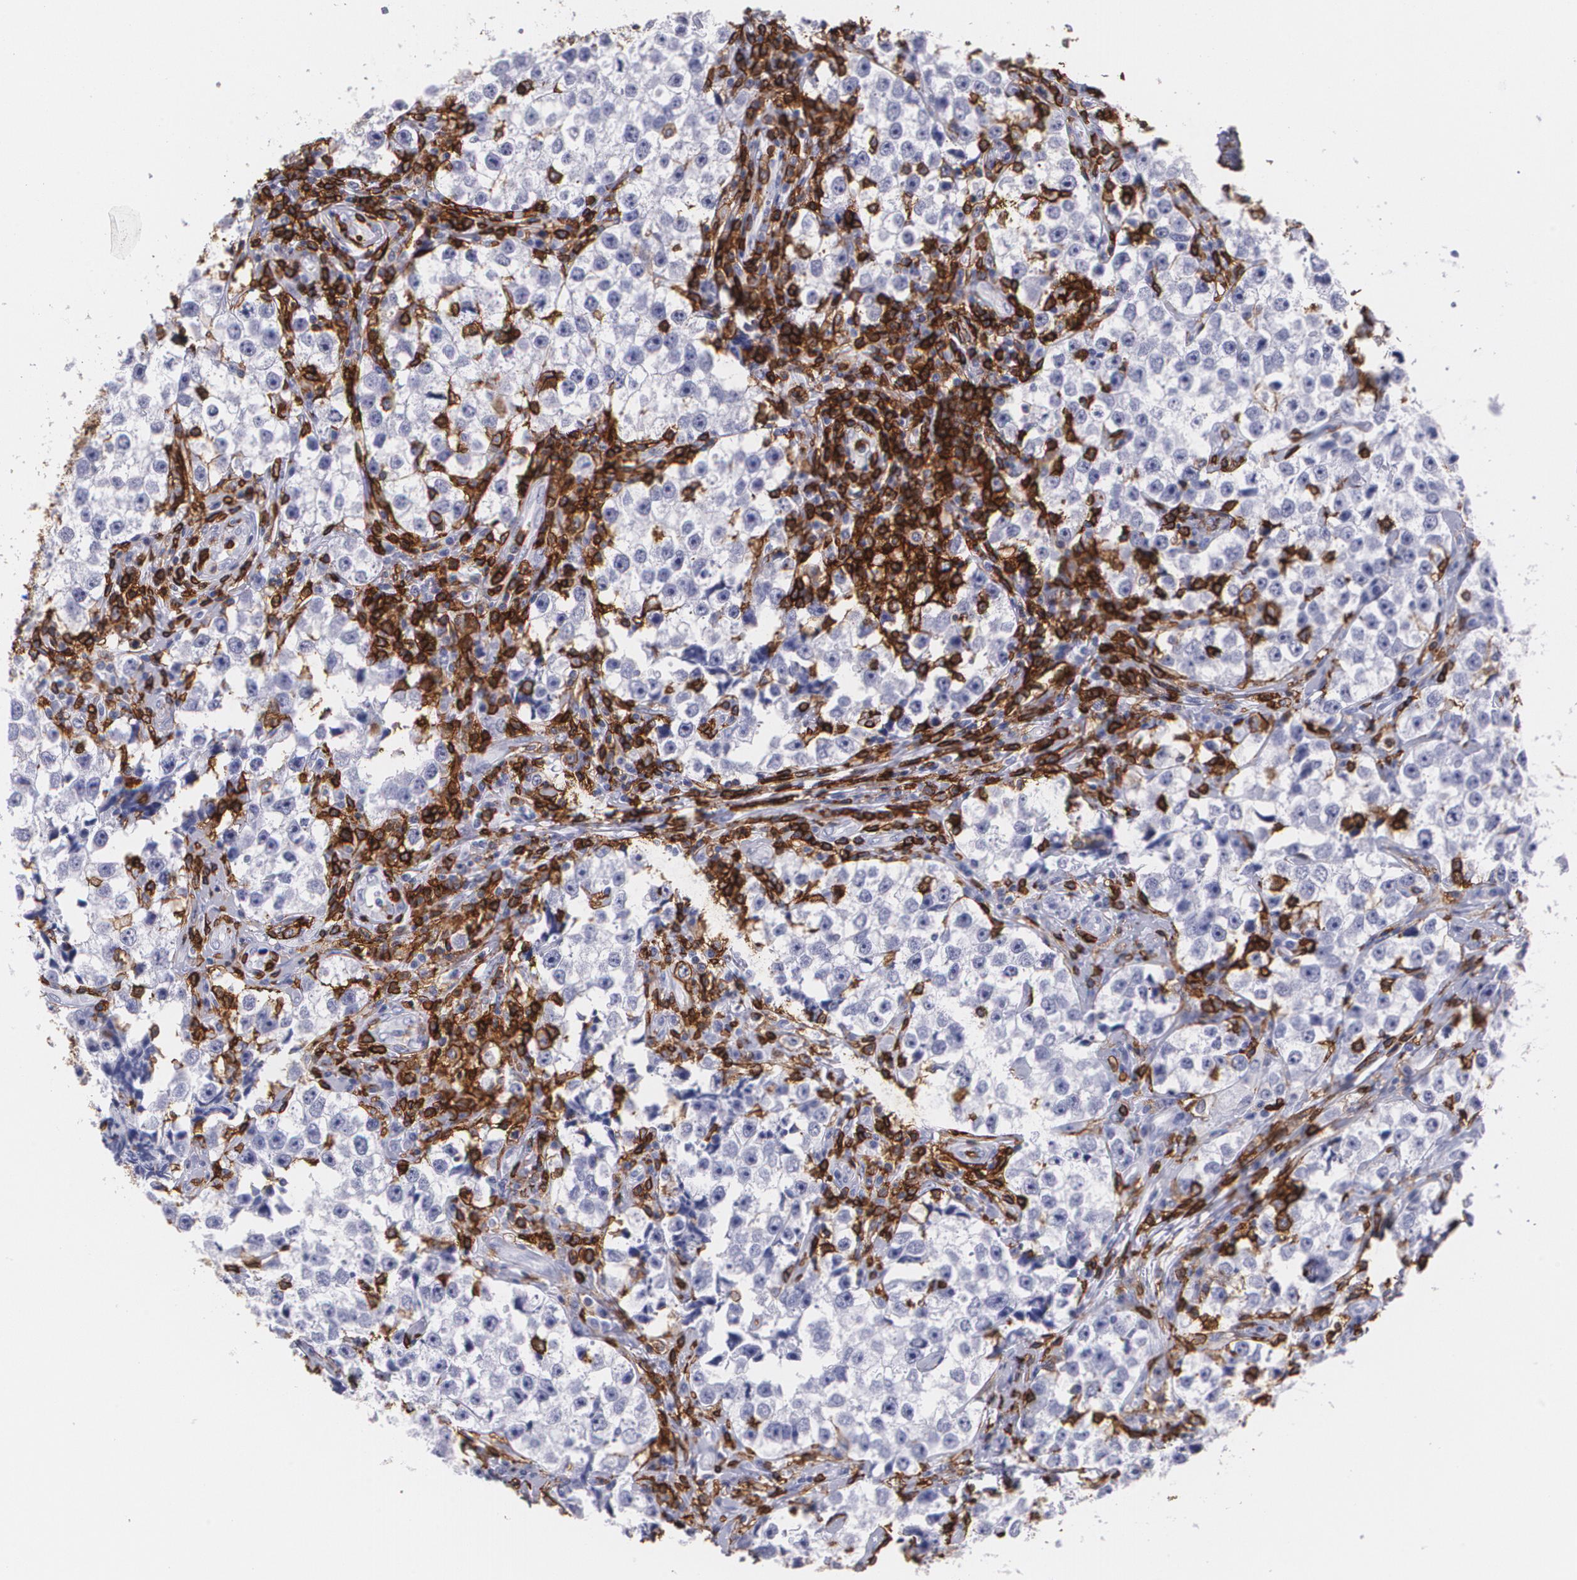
{"staining": {"intensity": "negative", "quantity": "none", "location": "none"}, "tissue": "testis cancer", "cell_type": "Tumor cells", "image_type": "cancer", "snomed": [{"axis": "morphology", "description": "Seminoma, NOS"}, {"axis": "topography", "description": "Testis"}], "caption": "Tumor cells show no significant positivity in seminoma (testis).", "gene": "PTPRC", "patient": {"sex": "male", "age": 32}}